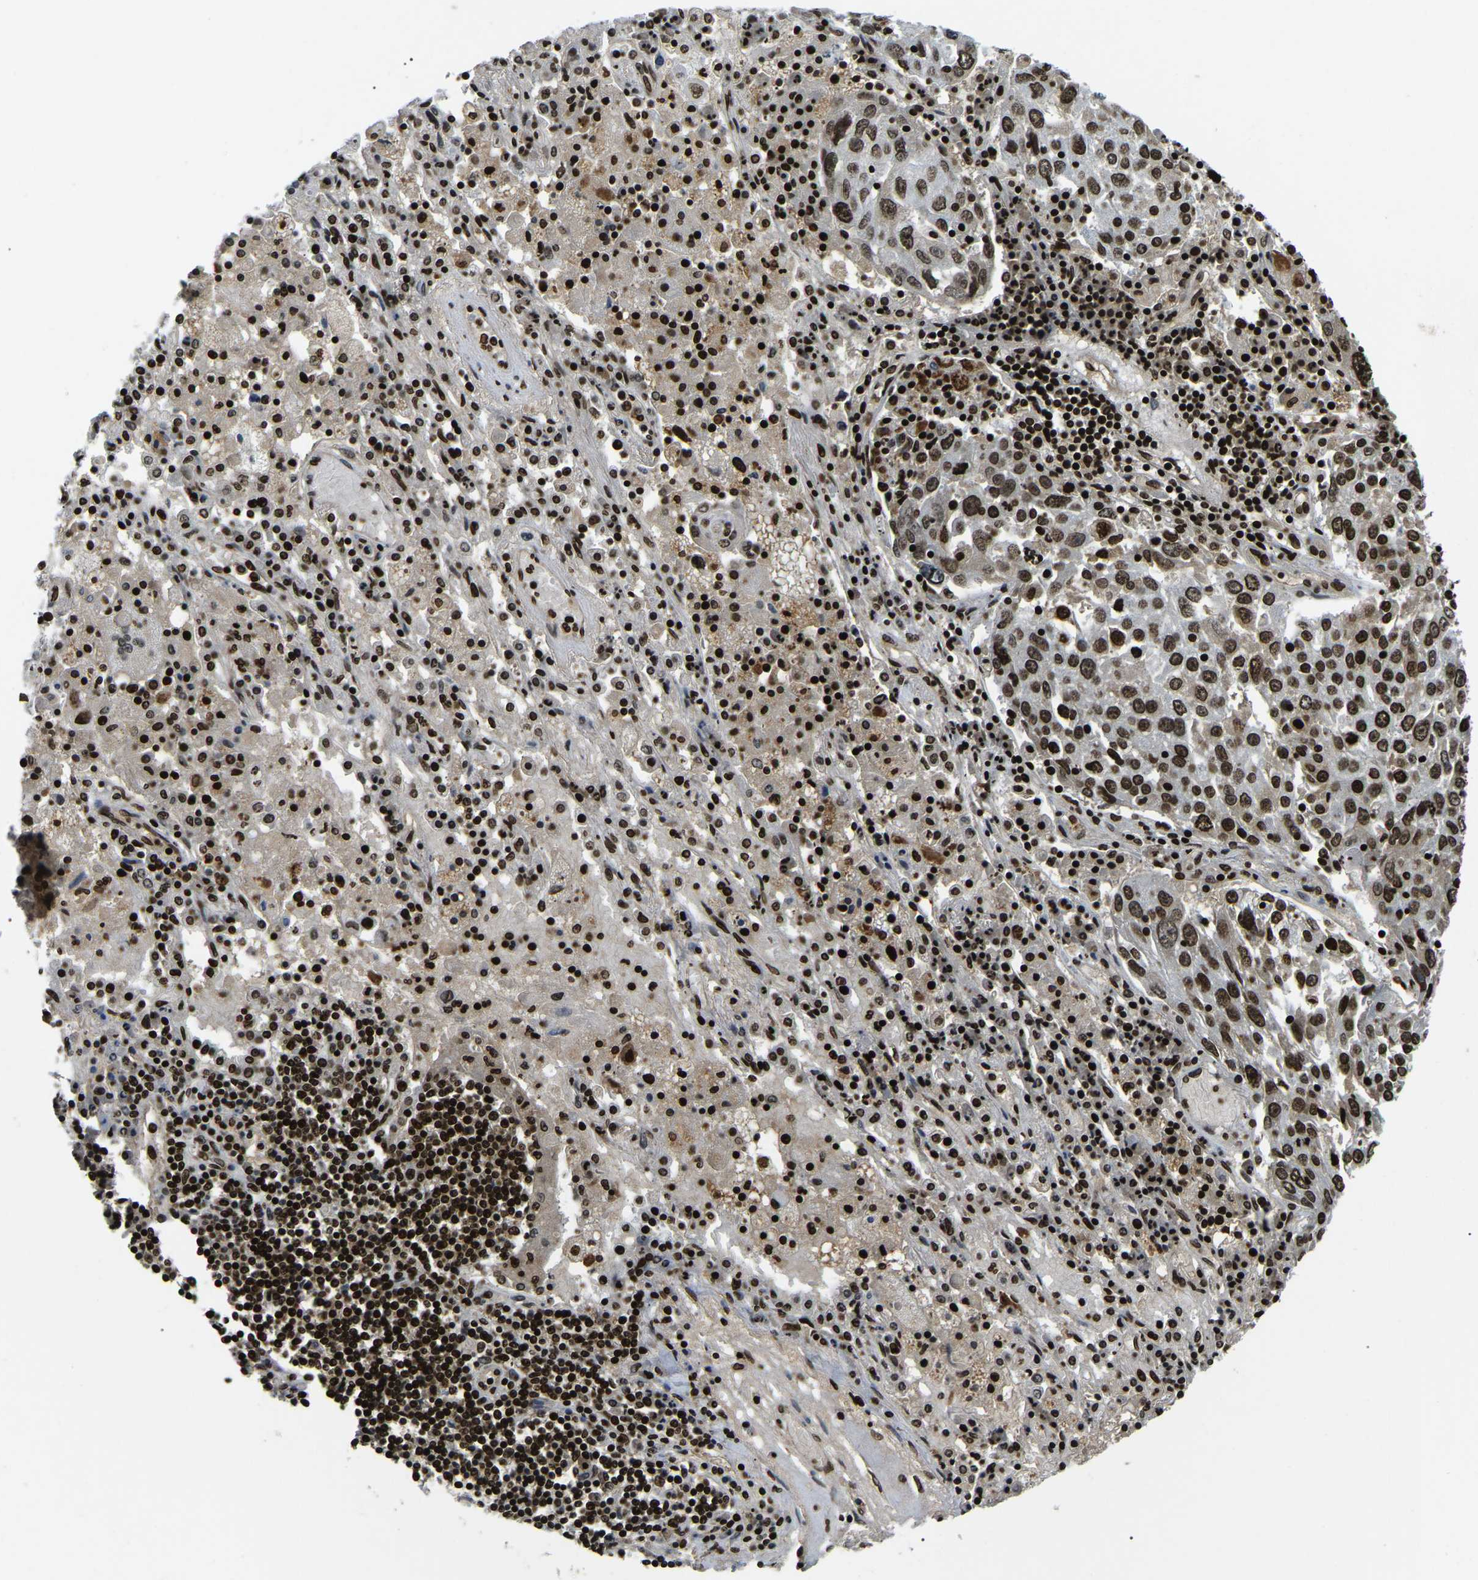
{"staining": {"intensity": "strong", "quantity": ">75%", "location": "nuclear"}, "tissue": "lung cancer", "cell_type": "Tumor cells", "image_type": "cancer", "snomed": [{"axis": "morphology", "description": "Squamous cell carcinoma, NOS"}, {"axis": "topography", "description": "Lung"}], "caption": "The immunohistochemical stain shows strong nuclear staining in tumor cells of squamous cell carcinoma (lung) tissue.", "gene": "LRRC61", "patient": {"sex": "male", "age": 65}}